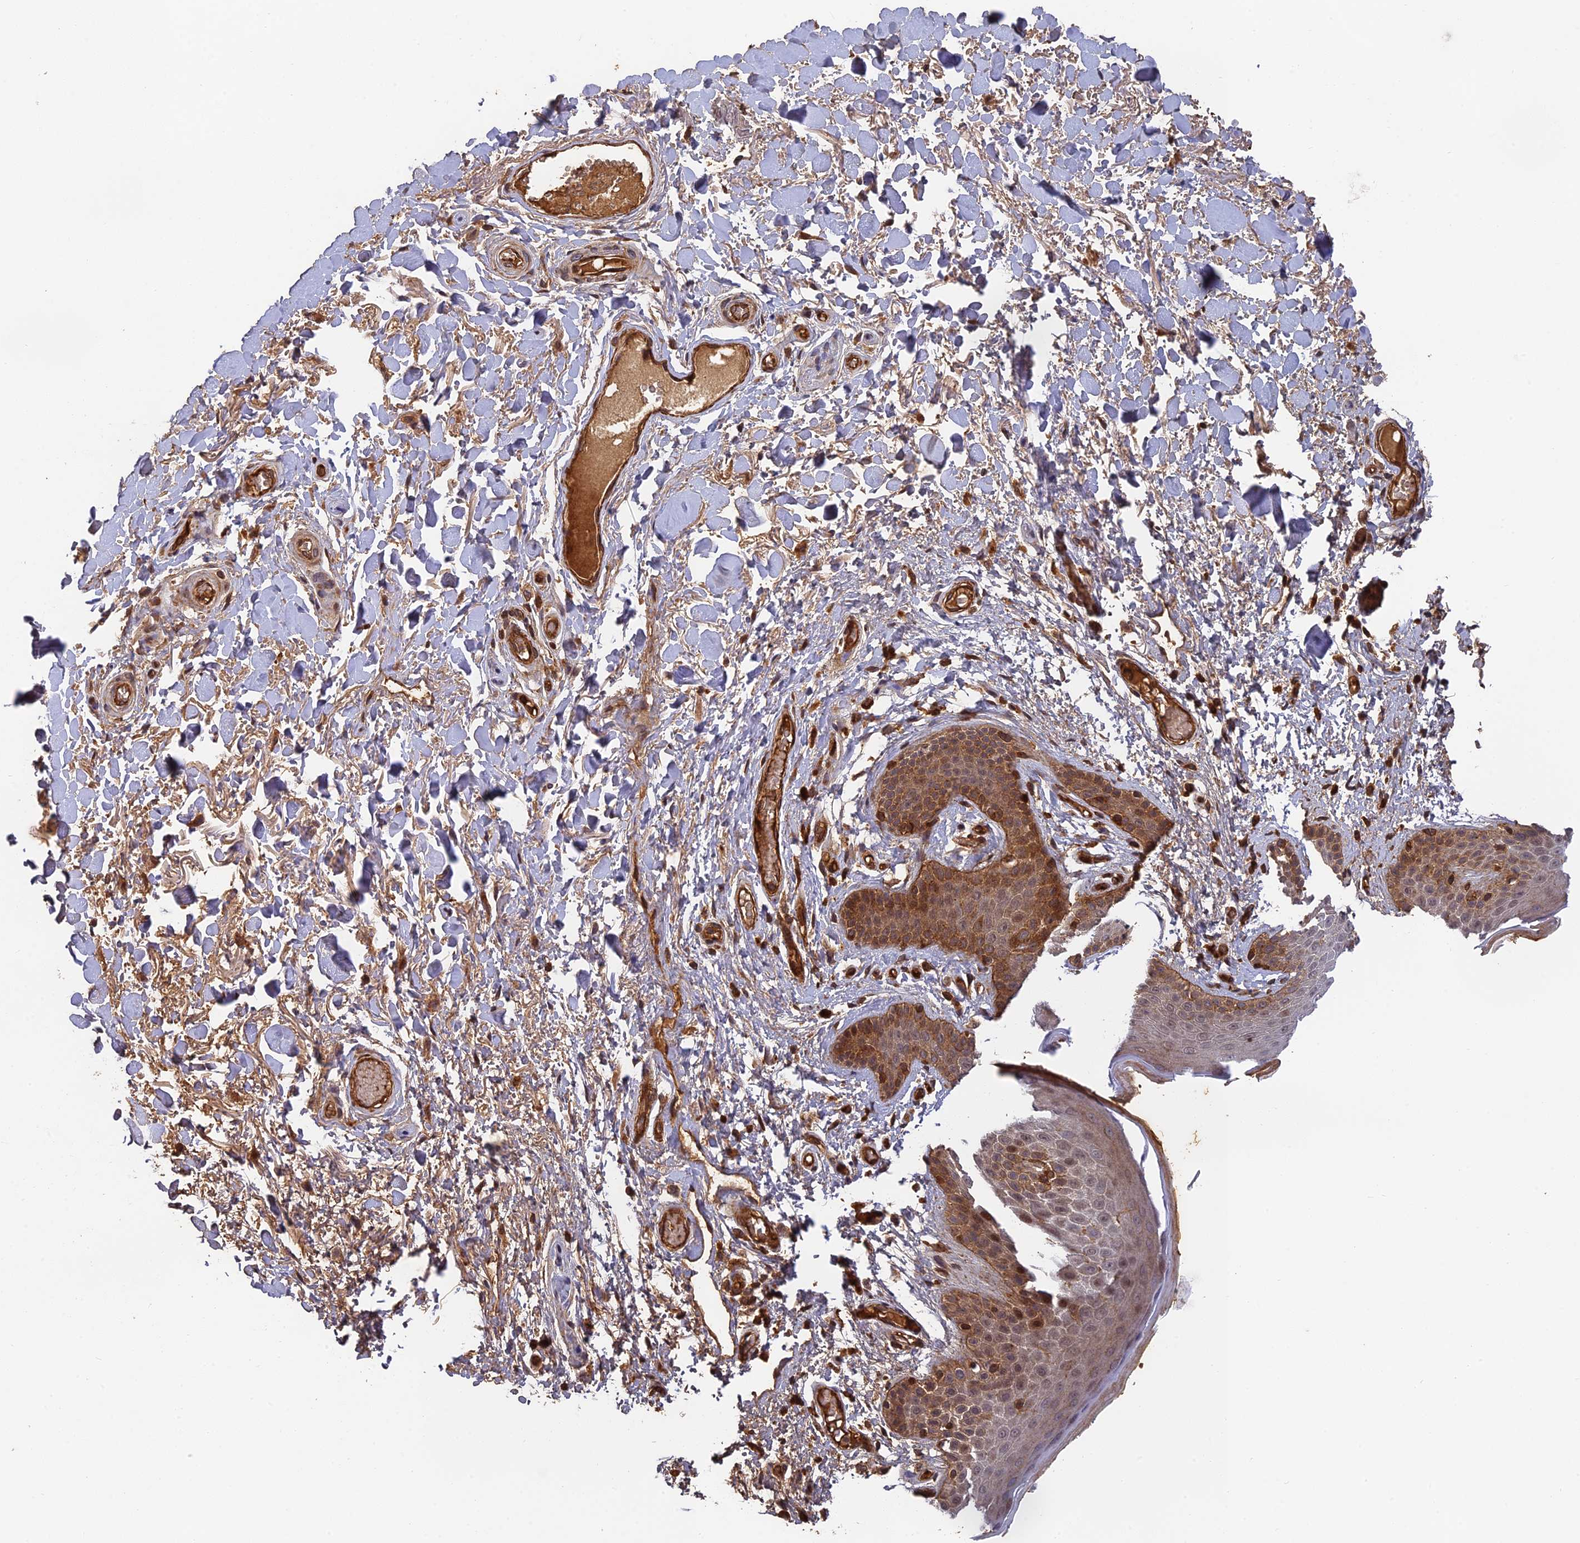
{"staining": {"intensity": "moderate", "quantity": "25%-75%", "location": "cytoplasmic/membranous"}, "tissue": "skin", "cell_type": "Epidermal cells", "image_type": "normal", "snomed": [{"axis": "morphology", "description": "Normal tissue, NOS"}, {"axis": "topography", "description": "Anal"}], "caption": "Epidermal cells demonstrate moderate cytoplasmic/membranous expression in approximately 25%-75% of cells in unremarkable skin. The staining was performed using DAB to visualize the protein expression in brown, while the nuclei were stained in blue with hematoxylin (Magnification: 20x).", "gene": "OSBPL1A", "patient": {"sex": "male", "age": 74}}